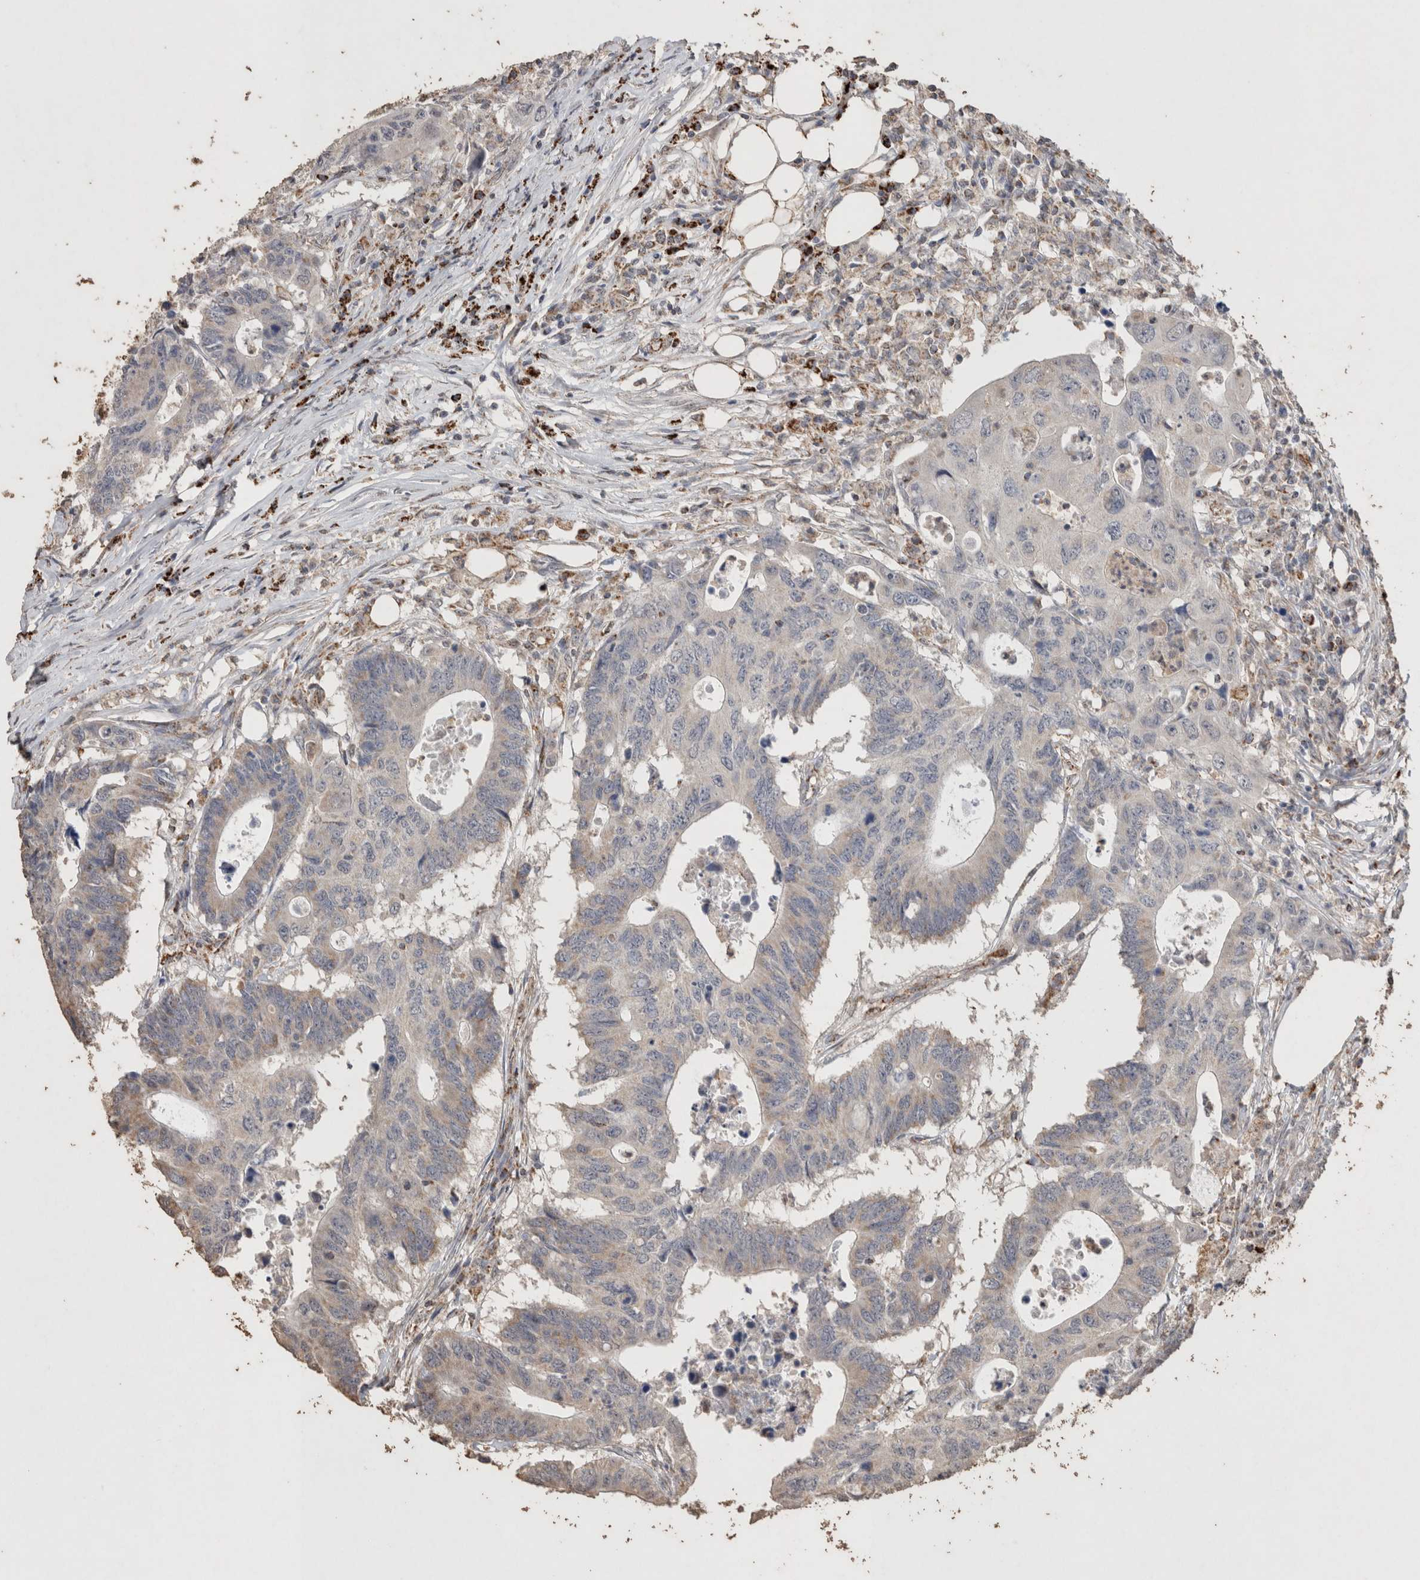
{"staining": {"intensity": "negative", "quantity": "none", "location": "none"}, "tissue": "colorectal cancer", "cell_type": "Tumor cells", "image_type": "cancer", "snomed": [{"axis": "morphology", "description": "Adenocarcinoma, NOS"}, {"axis": "topography", "description": "Colon"}], "caption": "Tumor cells are negative for protein expression in human colorectal adenocarcinoma.", "gene": "ACADM", "patient": {"sex": "male", "age": 71}}